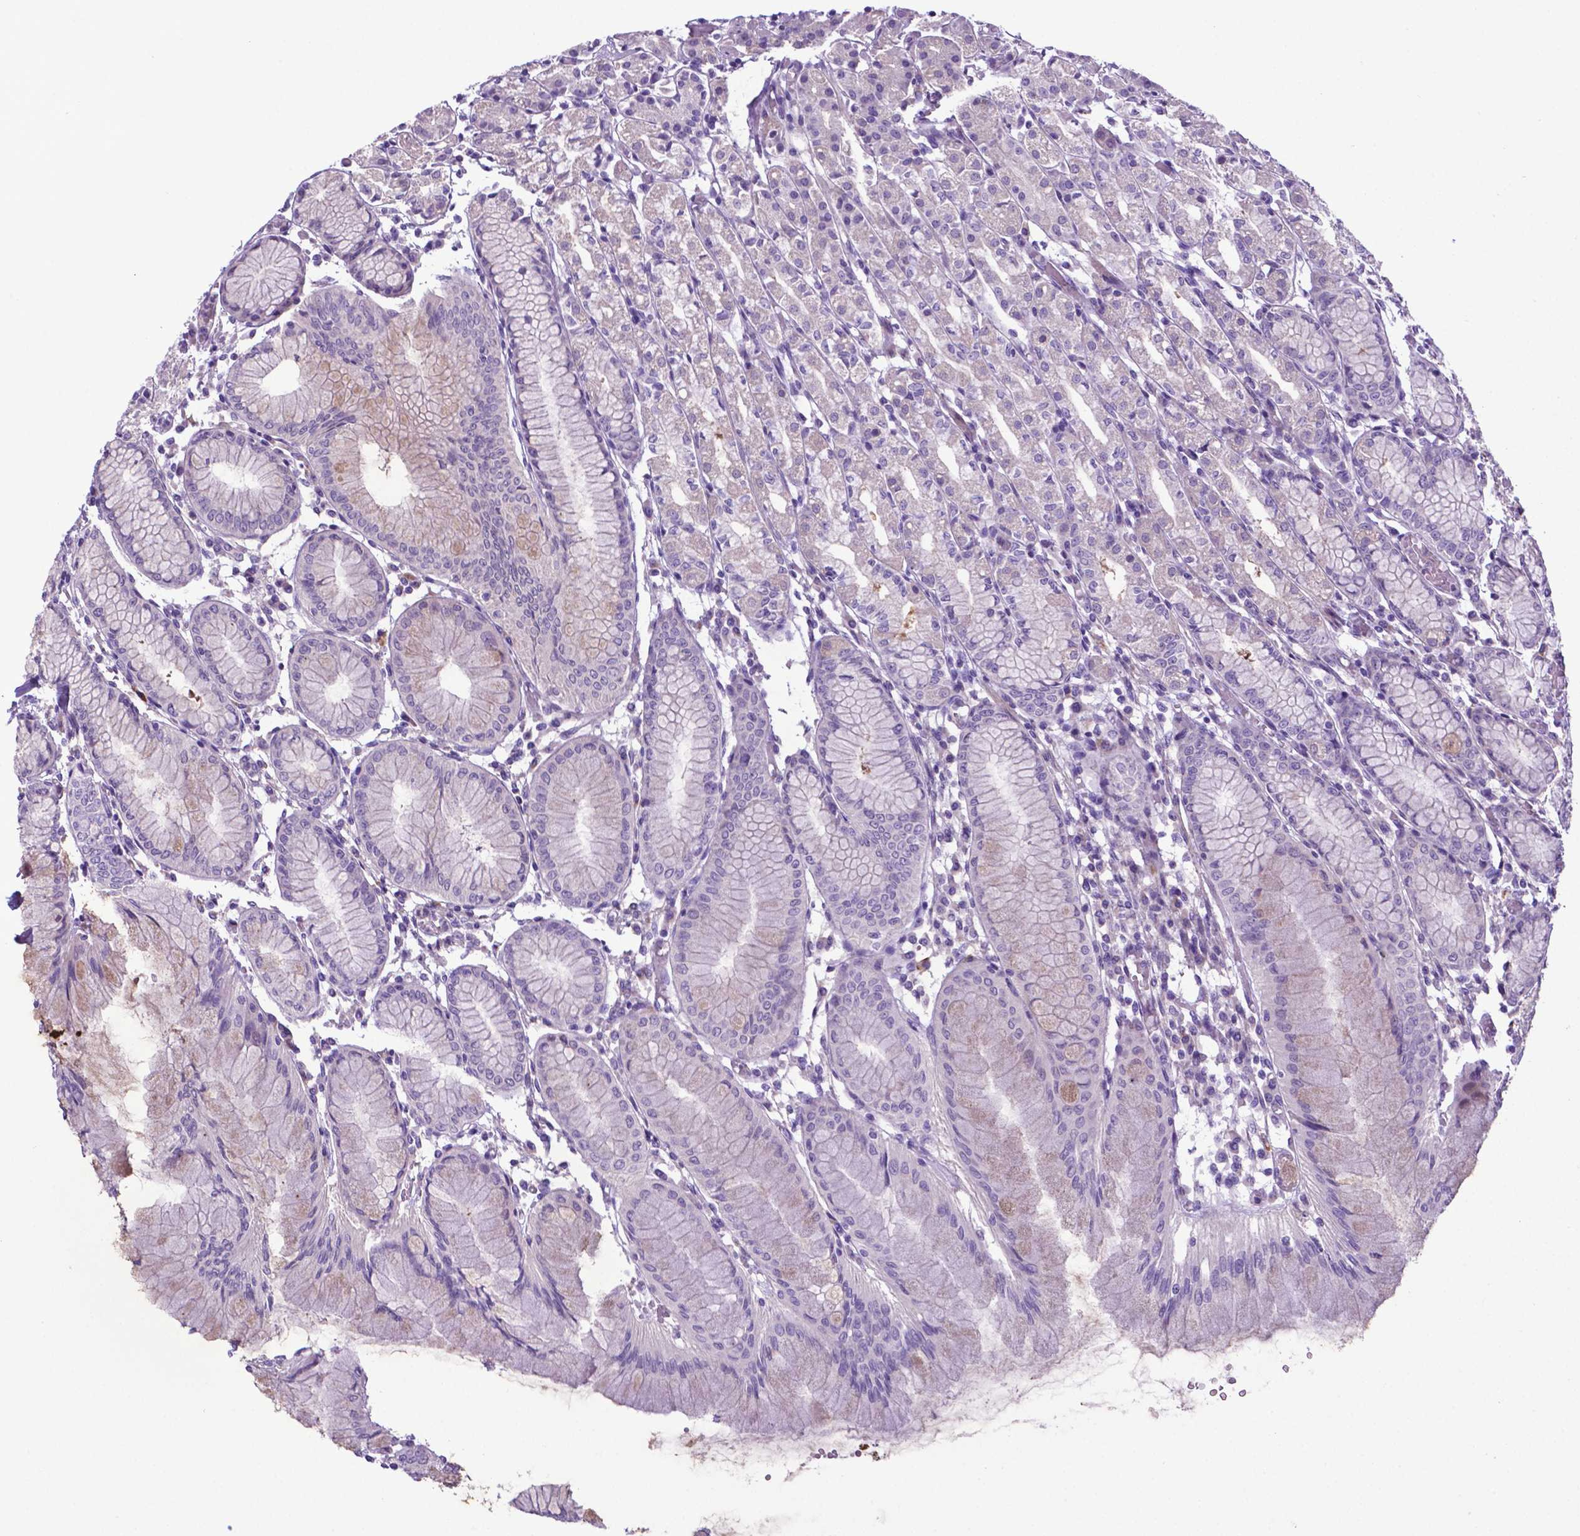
{"staining": {"intensity": "weak", "quantity": "<25%", "location": "cytoplasmic/membranous"}, "tissue": "stomach", "cell_type": "Glandular cells", "image_type": "normal", "snomed": [{"axis": "morphology", "description": "Normal tissue, NOS"}, {"axis": "topography", "description": "Stomach"}], "caption": "Immunohistochemistry (IHC) of benign human stomach exhibits no expression in glandular cells. (DAB (3,3'-diaminobenzidine) immunohistochemistry (IHC), high magnification).", "gene": "ADRA2B", "patient": {"sex": "female", "age": 57}}